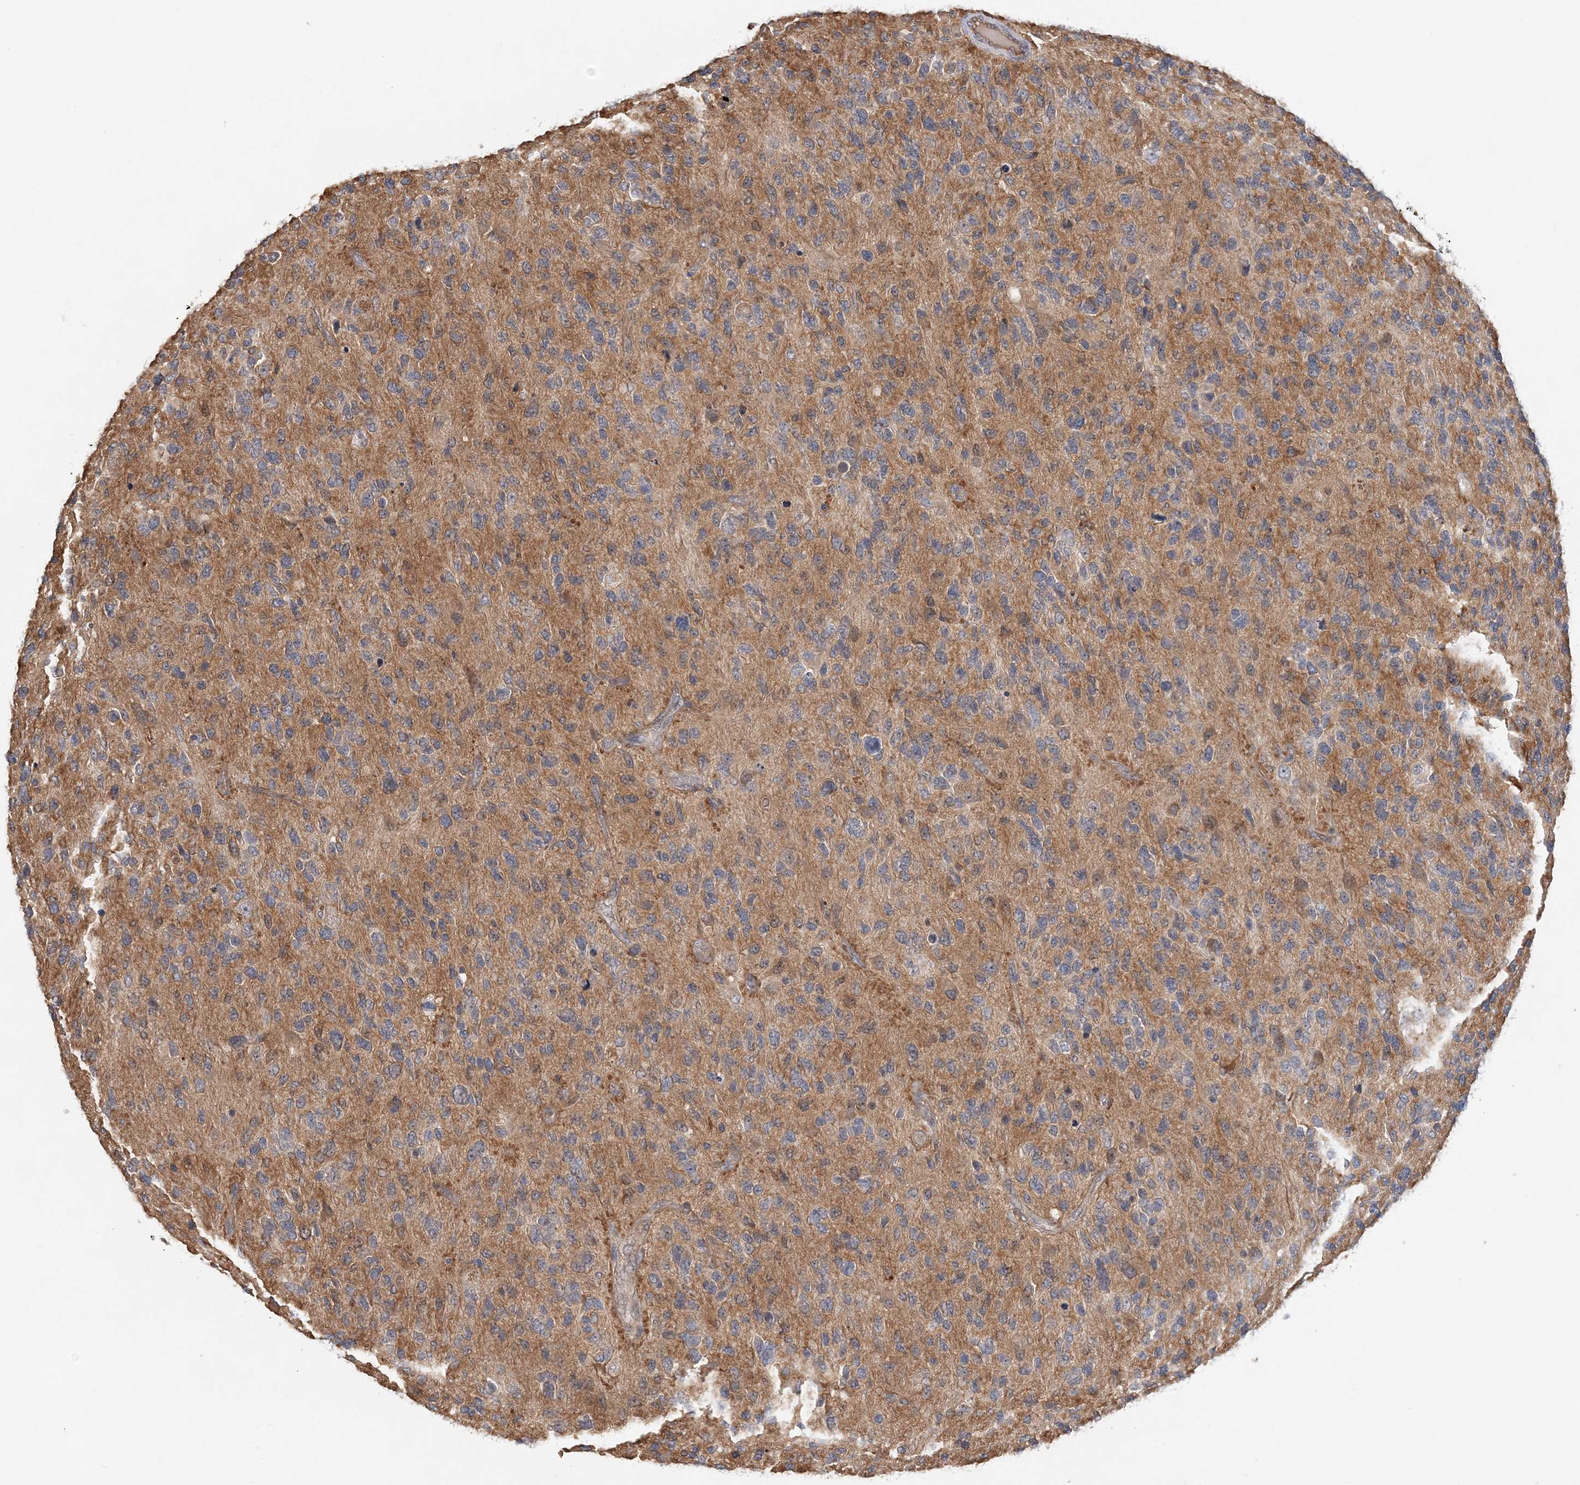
{"staining": {"intensity": "negative", "quantity": "none", "location": "none"}, "tissue": "glioma", "cell_type": "Tumor cells", "image_type": "cancer", "snomed": [{"axis": "morphology", "description": "Glioma, malignant, High grade"}, {"axis": "topography", "description": "Brain"}], "caption": "DAB (3,3'-diaminobenzidine) immunohistochemical staining of glioma displays no significant staining in tumor cells.", "gene": "SYCP3", "patient": {"sex": "female", "age": 58}}